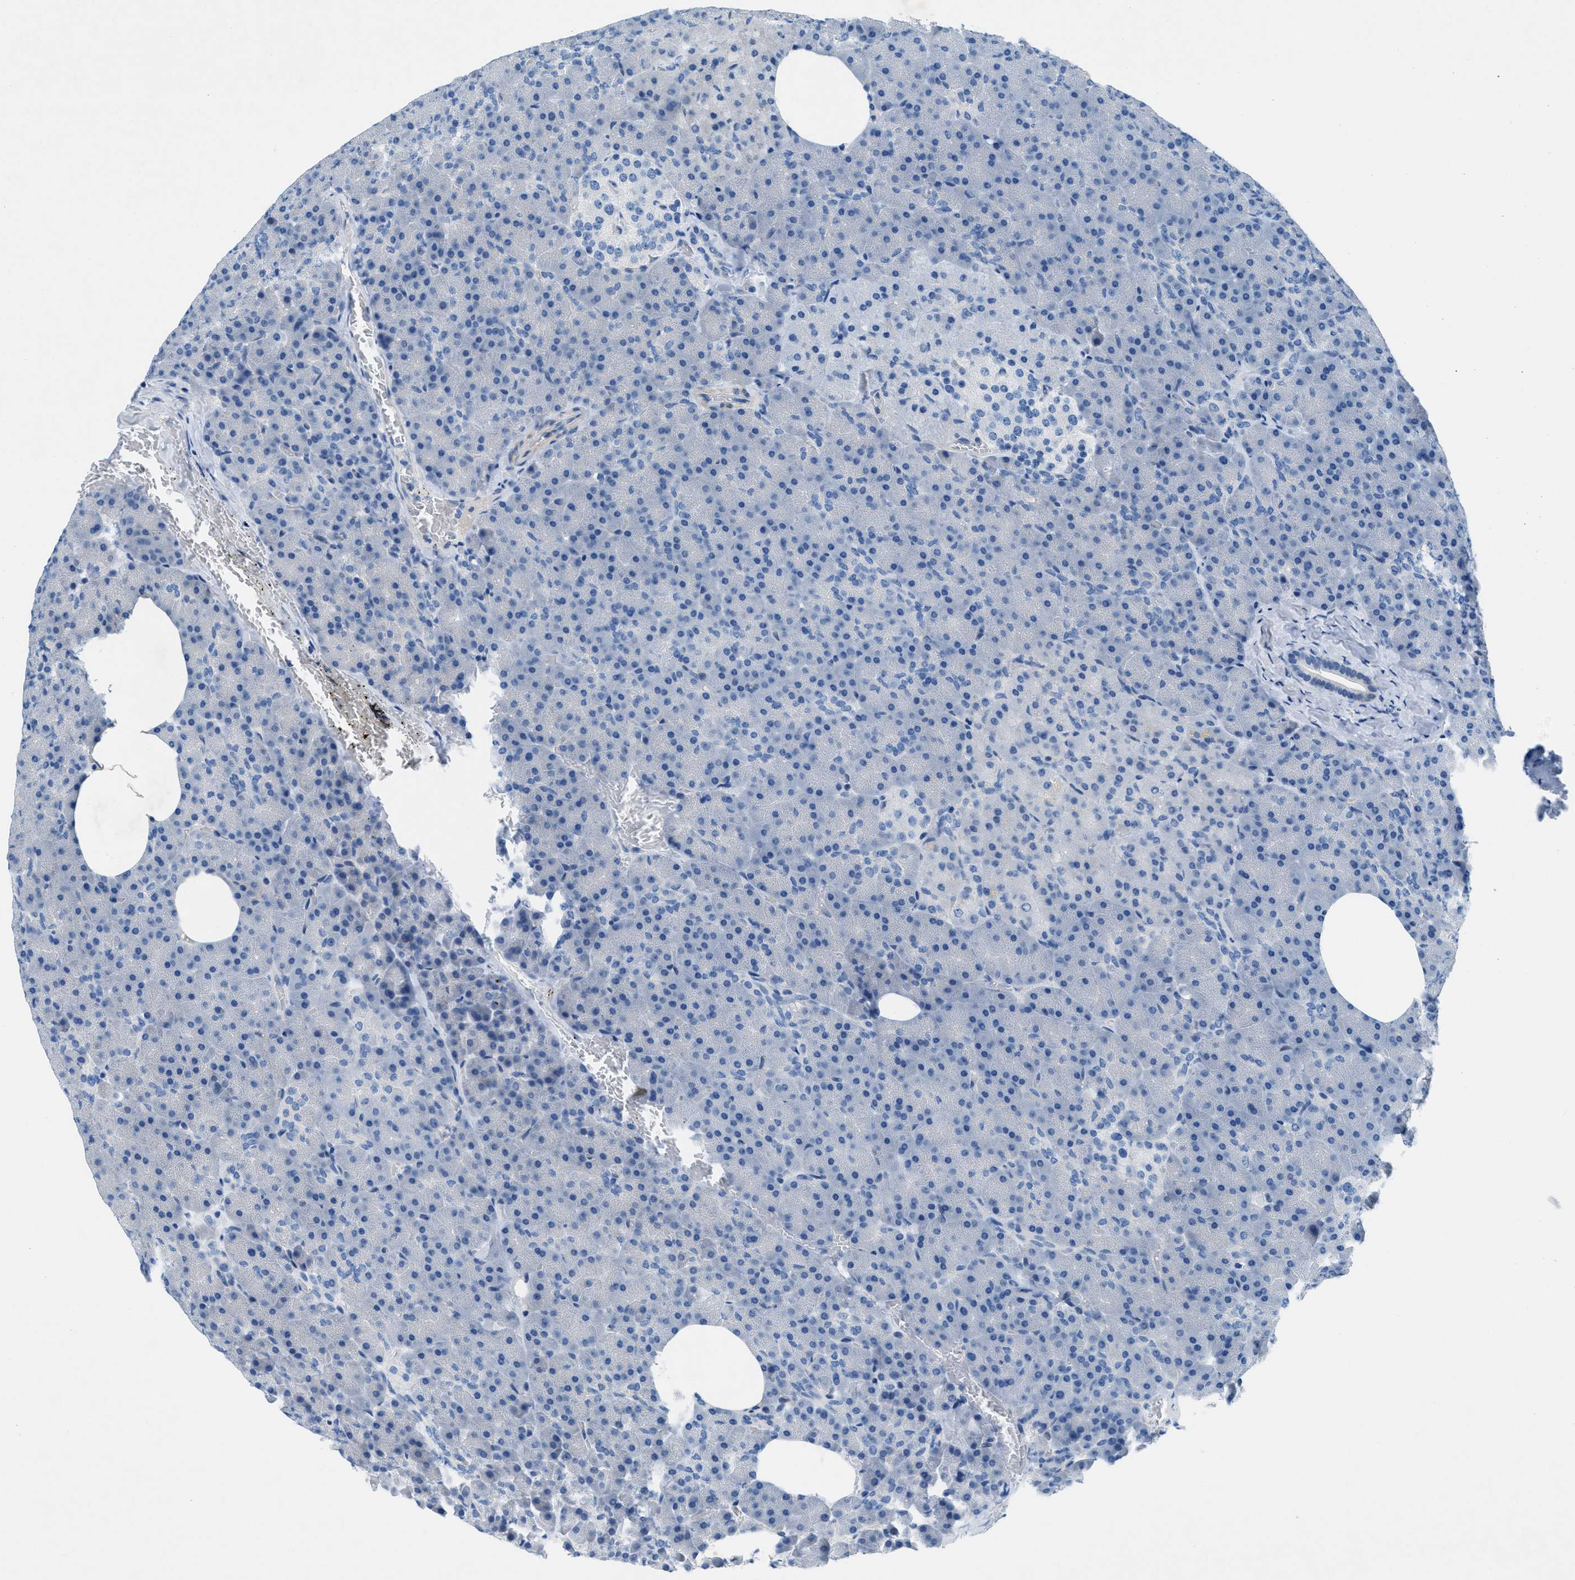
{"staining": {"intensity": "negative", "quantity": "none", "location": "none"}, "tissue": "pancreas", "cell_type": "Exocrine glandular cells", "image_type": "normal", "snomed": [{"axis": "morphology", "description": "Normal tissue, NOS"}, {"axis": "topography", "description": "Pancreas"}], "caption": "This is an immunohistochemistry image of benign human pancreas. There is no expression in exocrine glandular cells.", "gene": "GALNT17", "patient": {"sex": "female", "age": 35}}